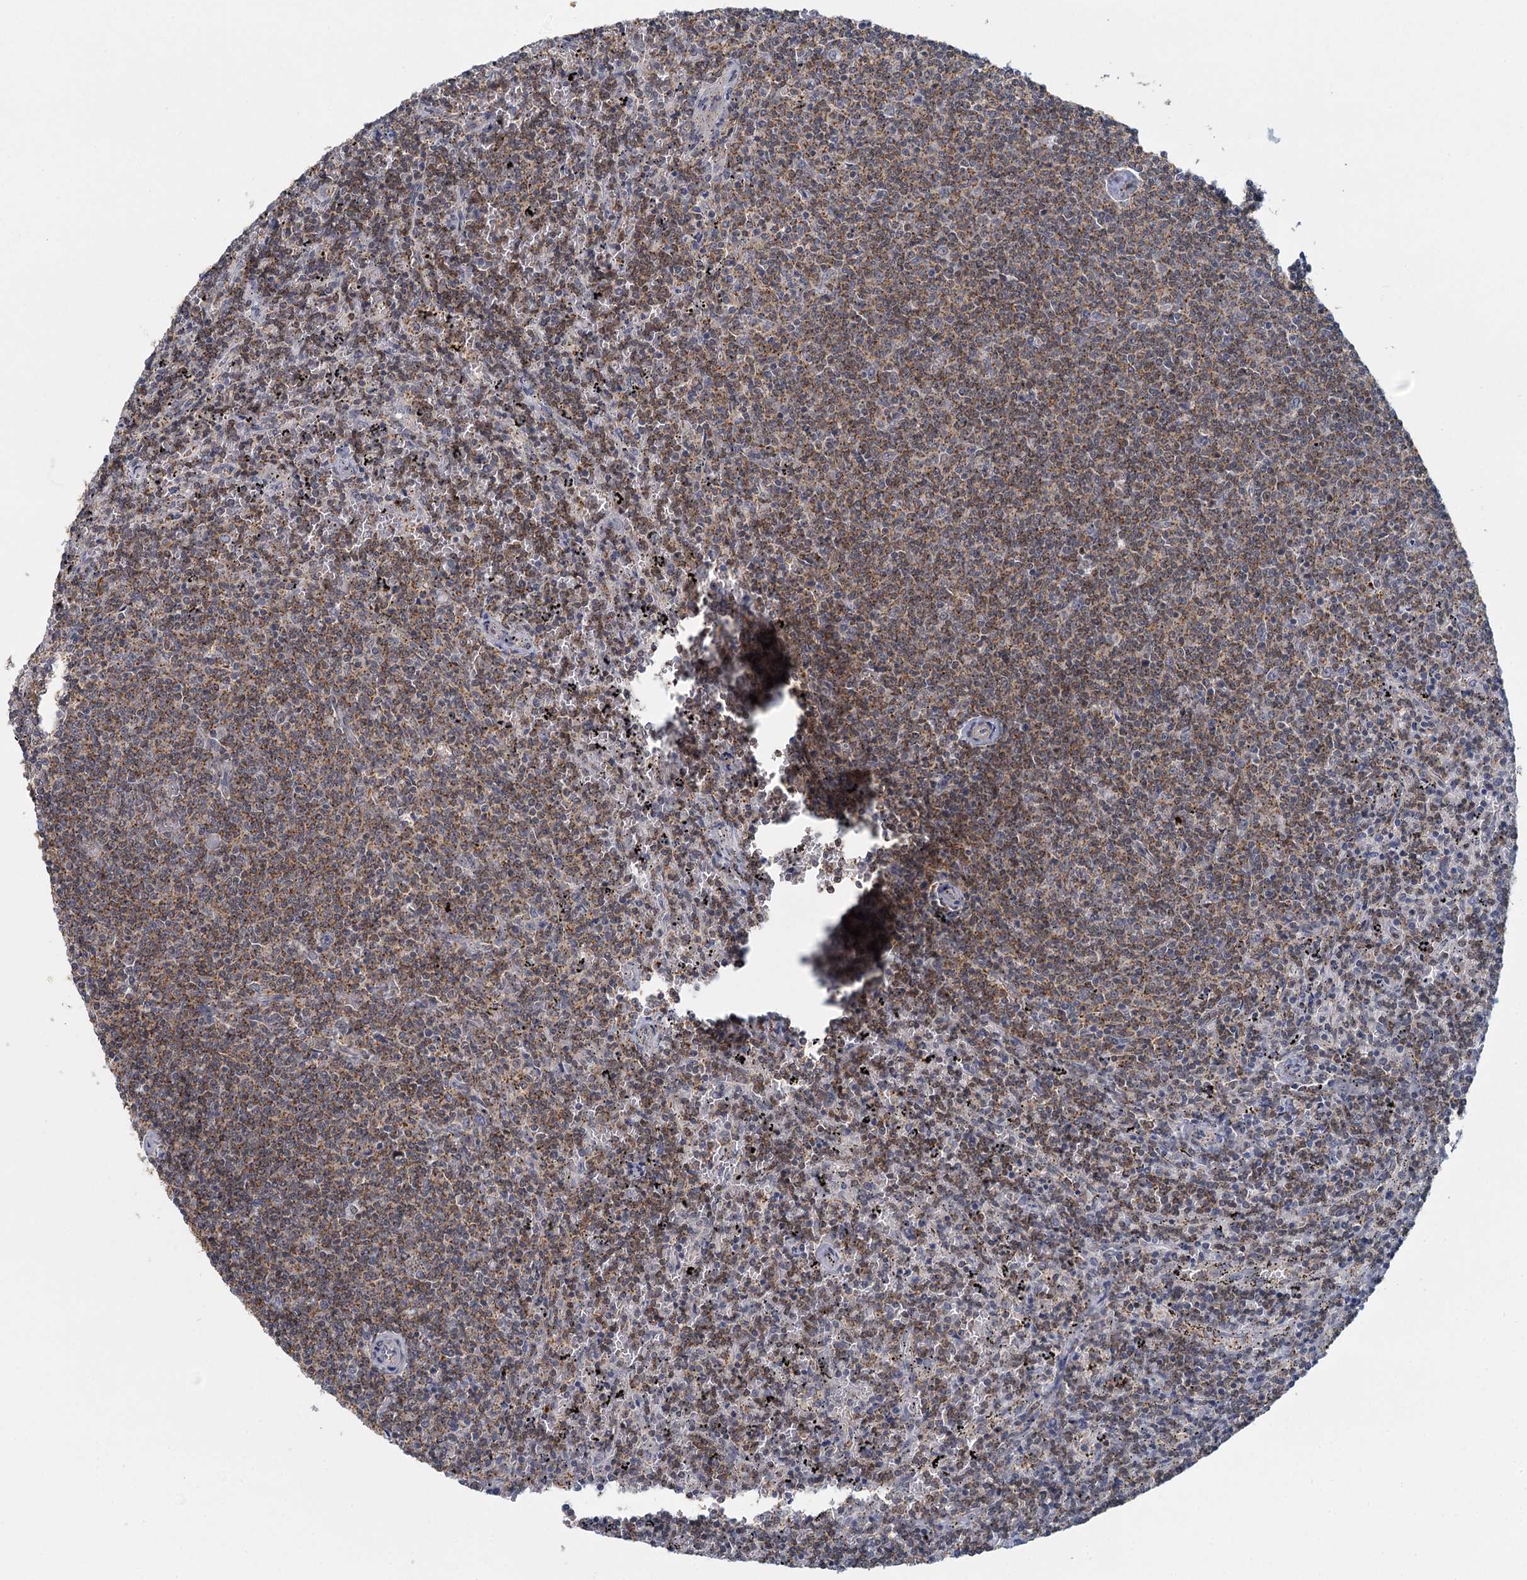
{"staining": {"intensity": "moderate", "quantity": ">75%", "location": "cytoplasmic/membranous"}, "tissue": "lymphoma", "cell_type": "Tumor cells", "image_type": "cancer", "snomed": [{"axis": "morphology", "description": "Malignant lymphoma, non-Hodgkin's type, Low grade"}, {"axis": "topography", "description": "Spleen"}], "caption": "Lymphoma stained with DAB (3,3'-diaminobenzidine) immunohistochemistry displays medium levels of moderate cytoplasmic/membranous expression in about >75% of tumor cells. (DAB (3,3'-diaminobenzidine) IHC, brown staining for protein, blue staining for nuclei).", "gene": "GPATCH11", "patient": {"sex": "female", "age": 50}}